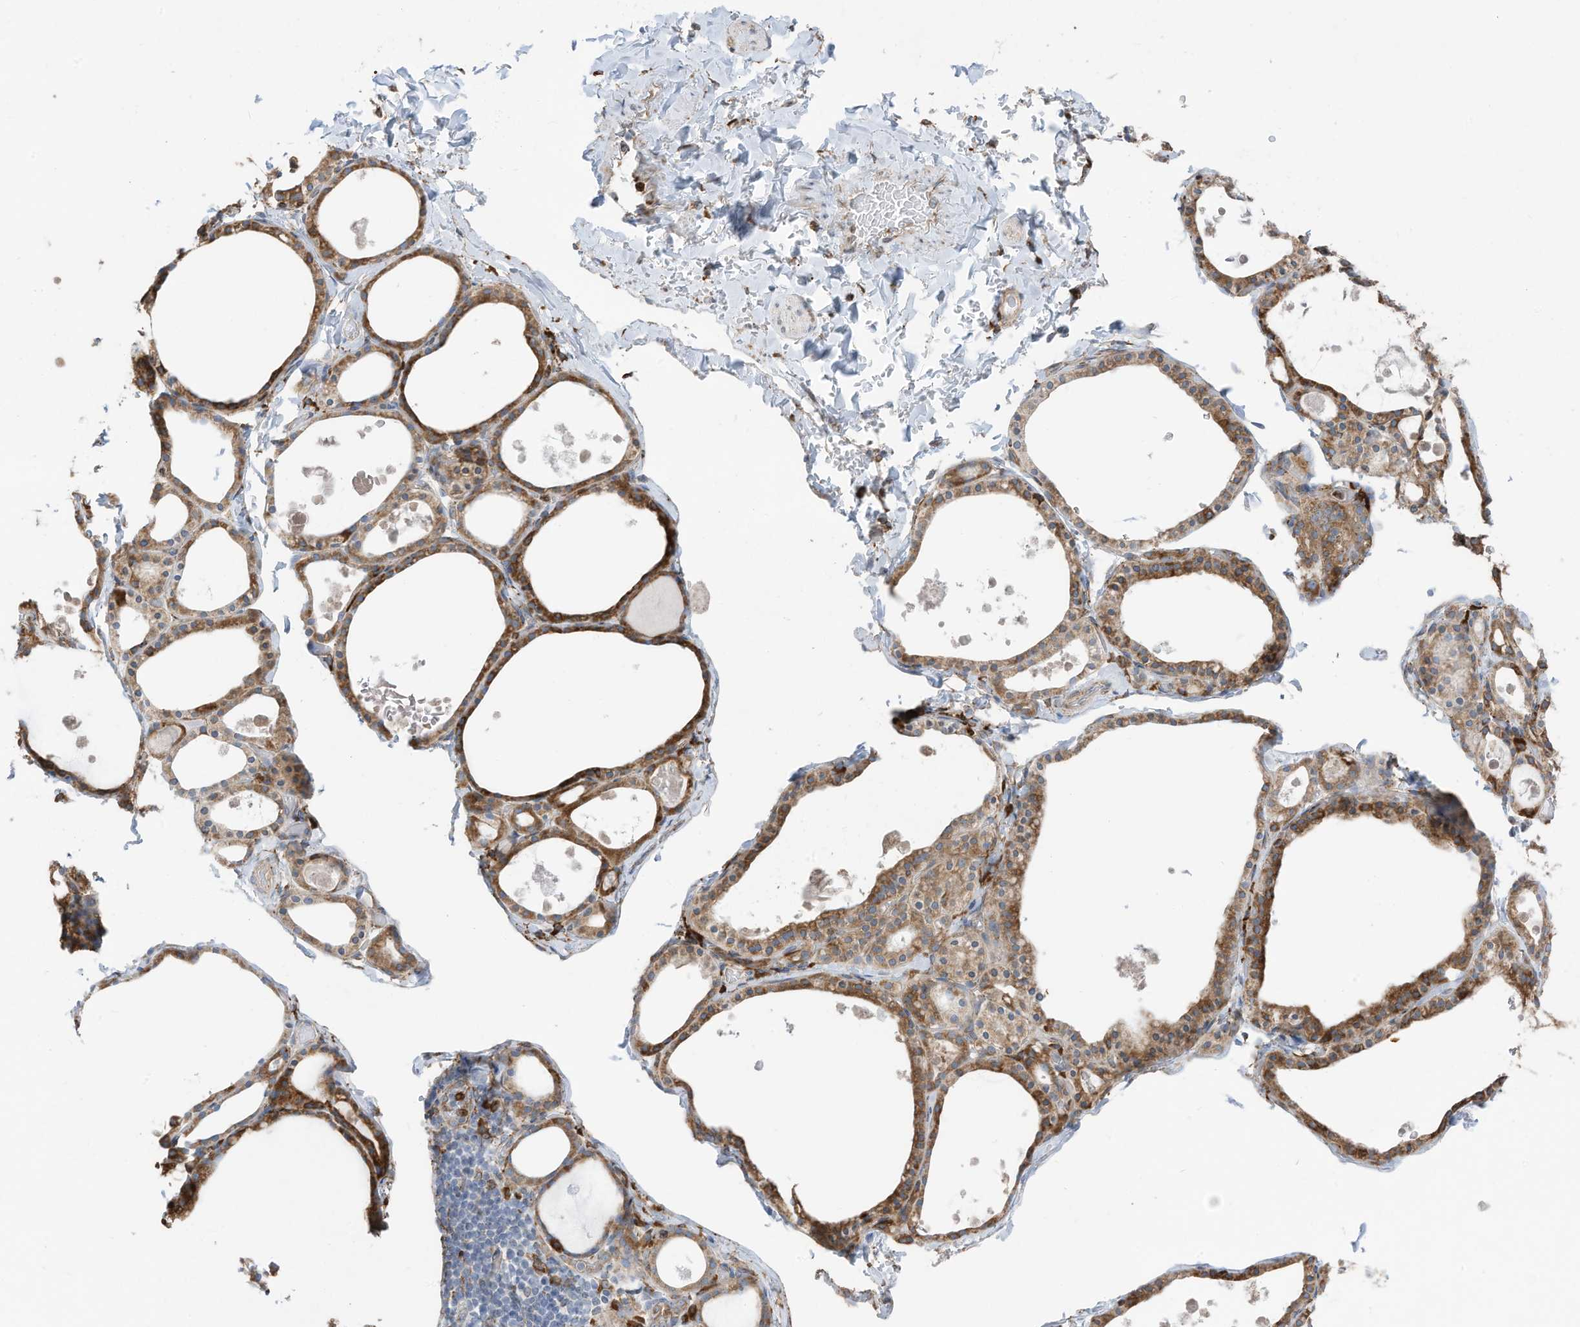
{"staining": {"intensity": "moderate", "quantity": ">75%", "location": "cytoplasmic/membranous"}, "tissue": "thyroid gland", "cell_type": "Glandular cells", "image_type": "normal", "snomed": [{"axis": "morphology", "description": "Normal tissue, NOS"}, {"axis": "topography", "description": "Thyroid gland"}], "caption": "Immunohistochemical staining of benign thyroid gland shows moderate cytoplasmic/membranous protein expression in about >75% of glandular cells.", "gene": "ZNF354C", "patient": {"sex": "male", "age": 56}}